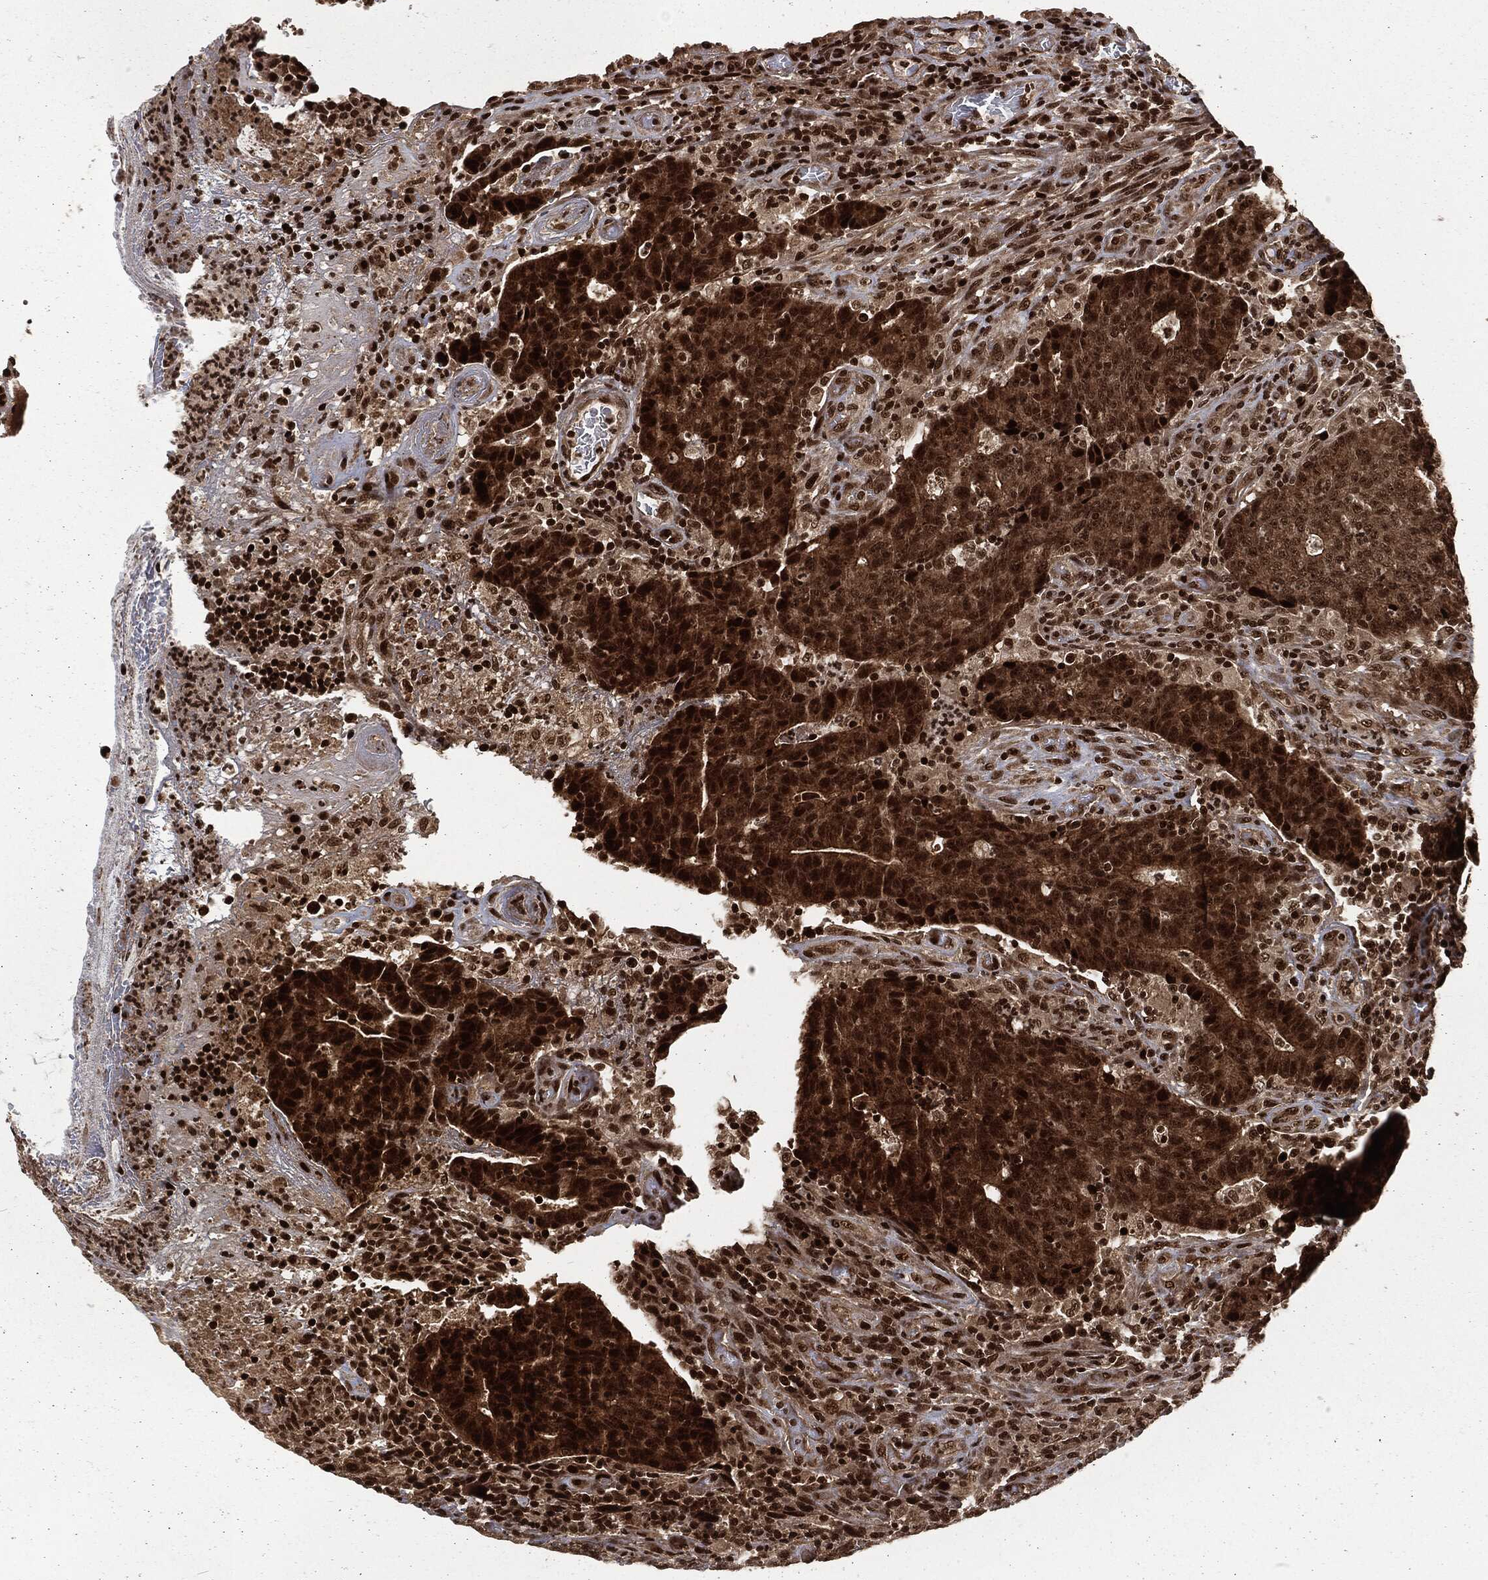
{"staining": {"intensity": "strong", "quantity": ">75%", "location": "cytoplasmic/membranous,nuclear"}, "tissue": "colorectal cancer", "cell_type": "Tumor cells", "image_type": "cancer", "snomed": [{"axis": "morphology", "description": "Adenocarcinoma, NOS"}, {"axis": "topography", "description": "Colon"}], "caption": "The photomicrograph shows immunohistochemical staining of colorectal adenocarcinoma. There is strong cytoplasmic/membranous and nuclear positivity is appreciated in approximately >75% of tumor cells. (Stains: DAB (3,3'-diaminobenzidine) in brown, nuclei in blue, Microscopy: brightfield microscopy at high magnification).", "gene": "NGRN", "patient": {"sex": "female", "age": 75}}